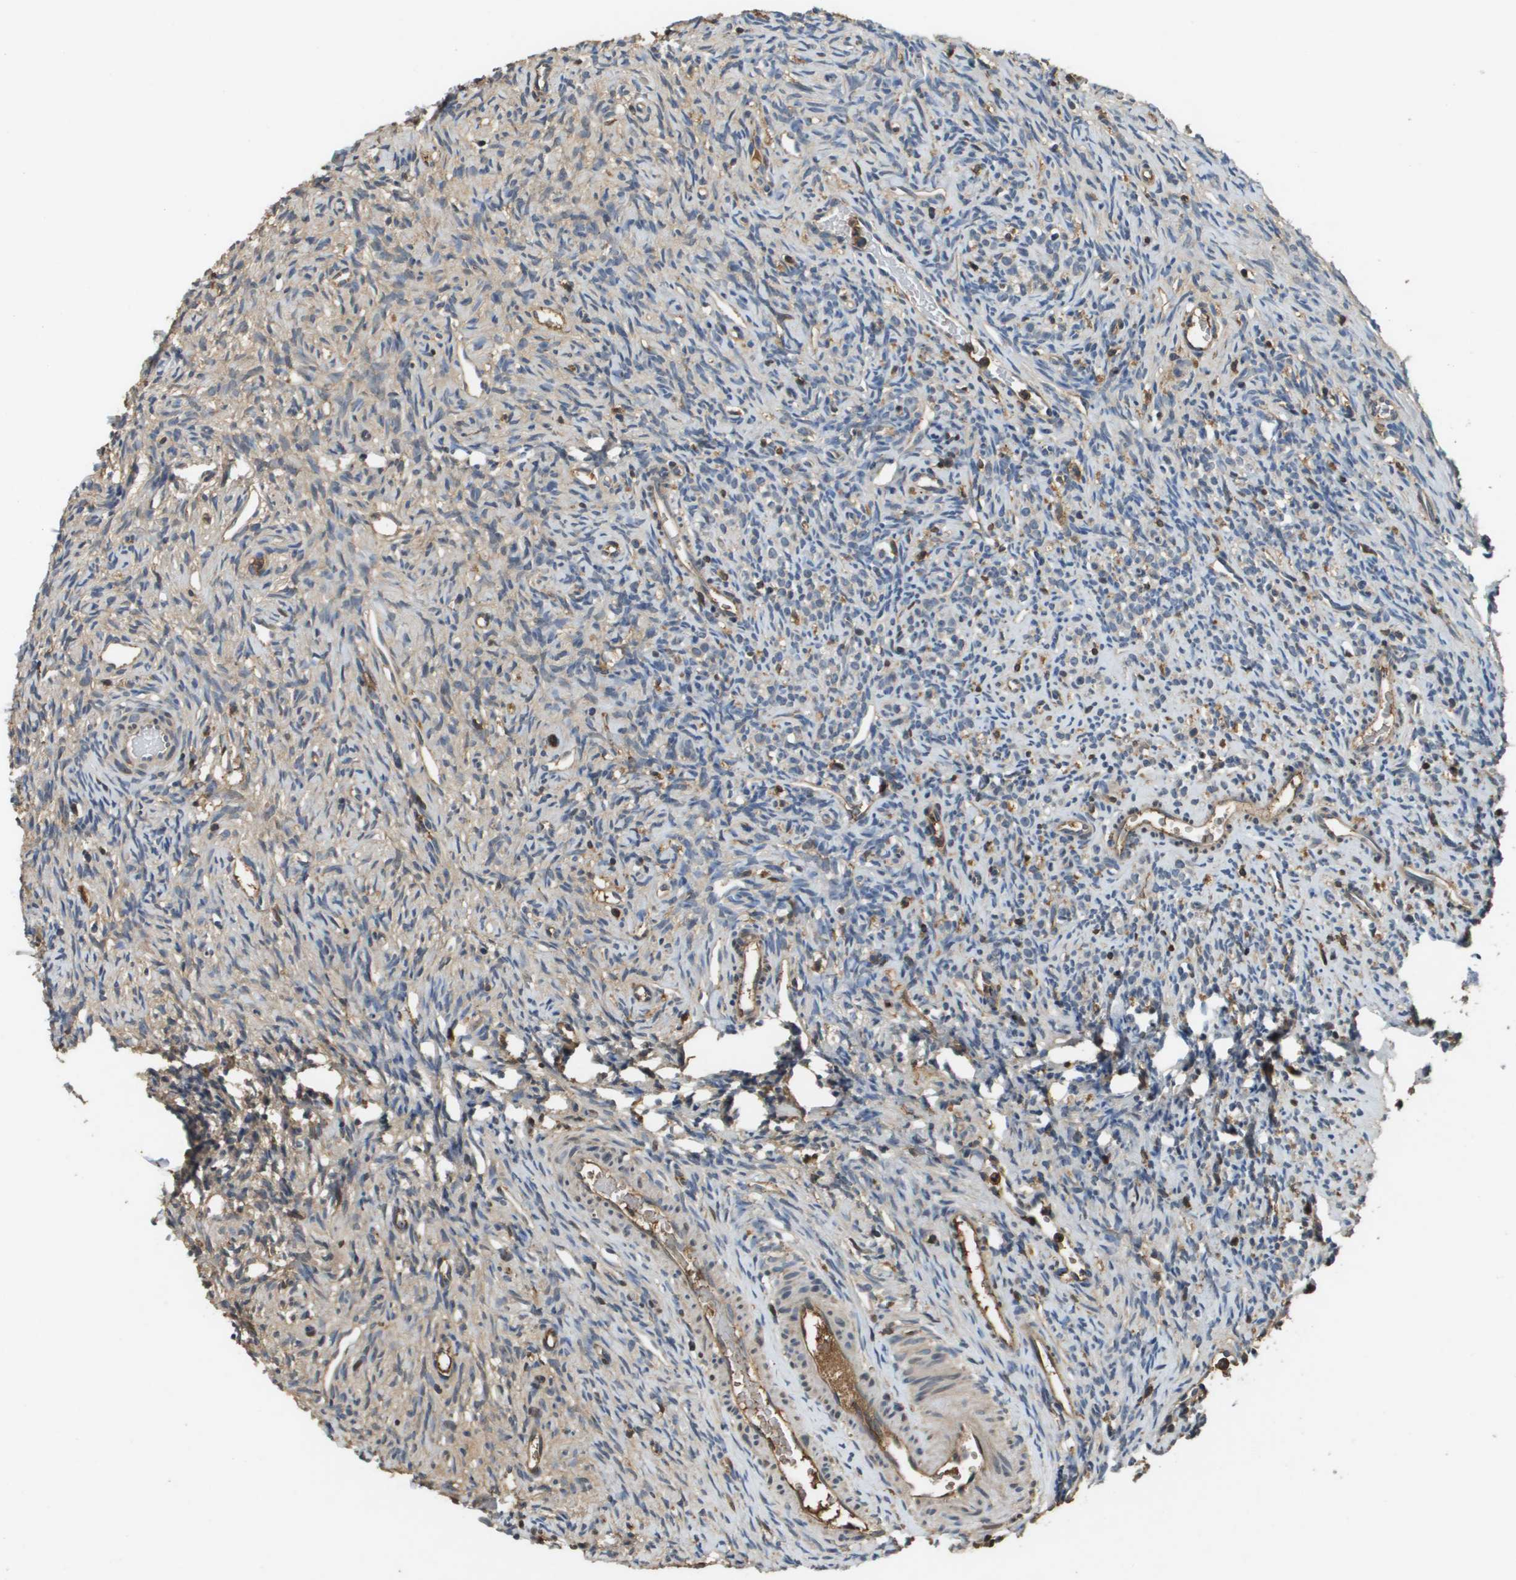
{"staining": {"intensity": "negative", "quantity": "none", "location": "none"}, "tissue": "ovary", "cell_type": "Ovarian stroma cells", "image_type": "normal", "snomed": [{"axis": "morphology", "description": "Normal tissue, NOS"}, {"axis": "topography", "description": "Ovary"}], "caption": "Immunohistochemistry (IHC) micrograph of normal human ovary stained for a protein (brown), which reveals no staining in ovarian stroma cells.", "gene": "SLC16A3", "patient": {"sex": "female", "age": 33}}